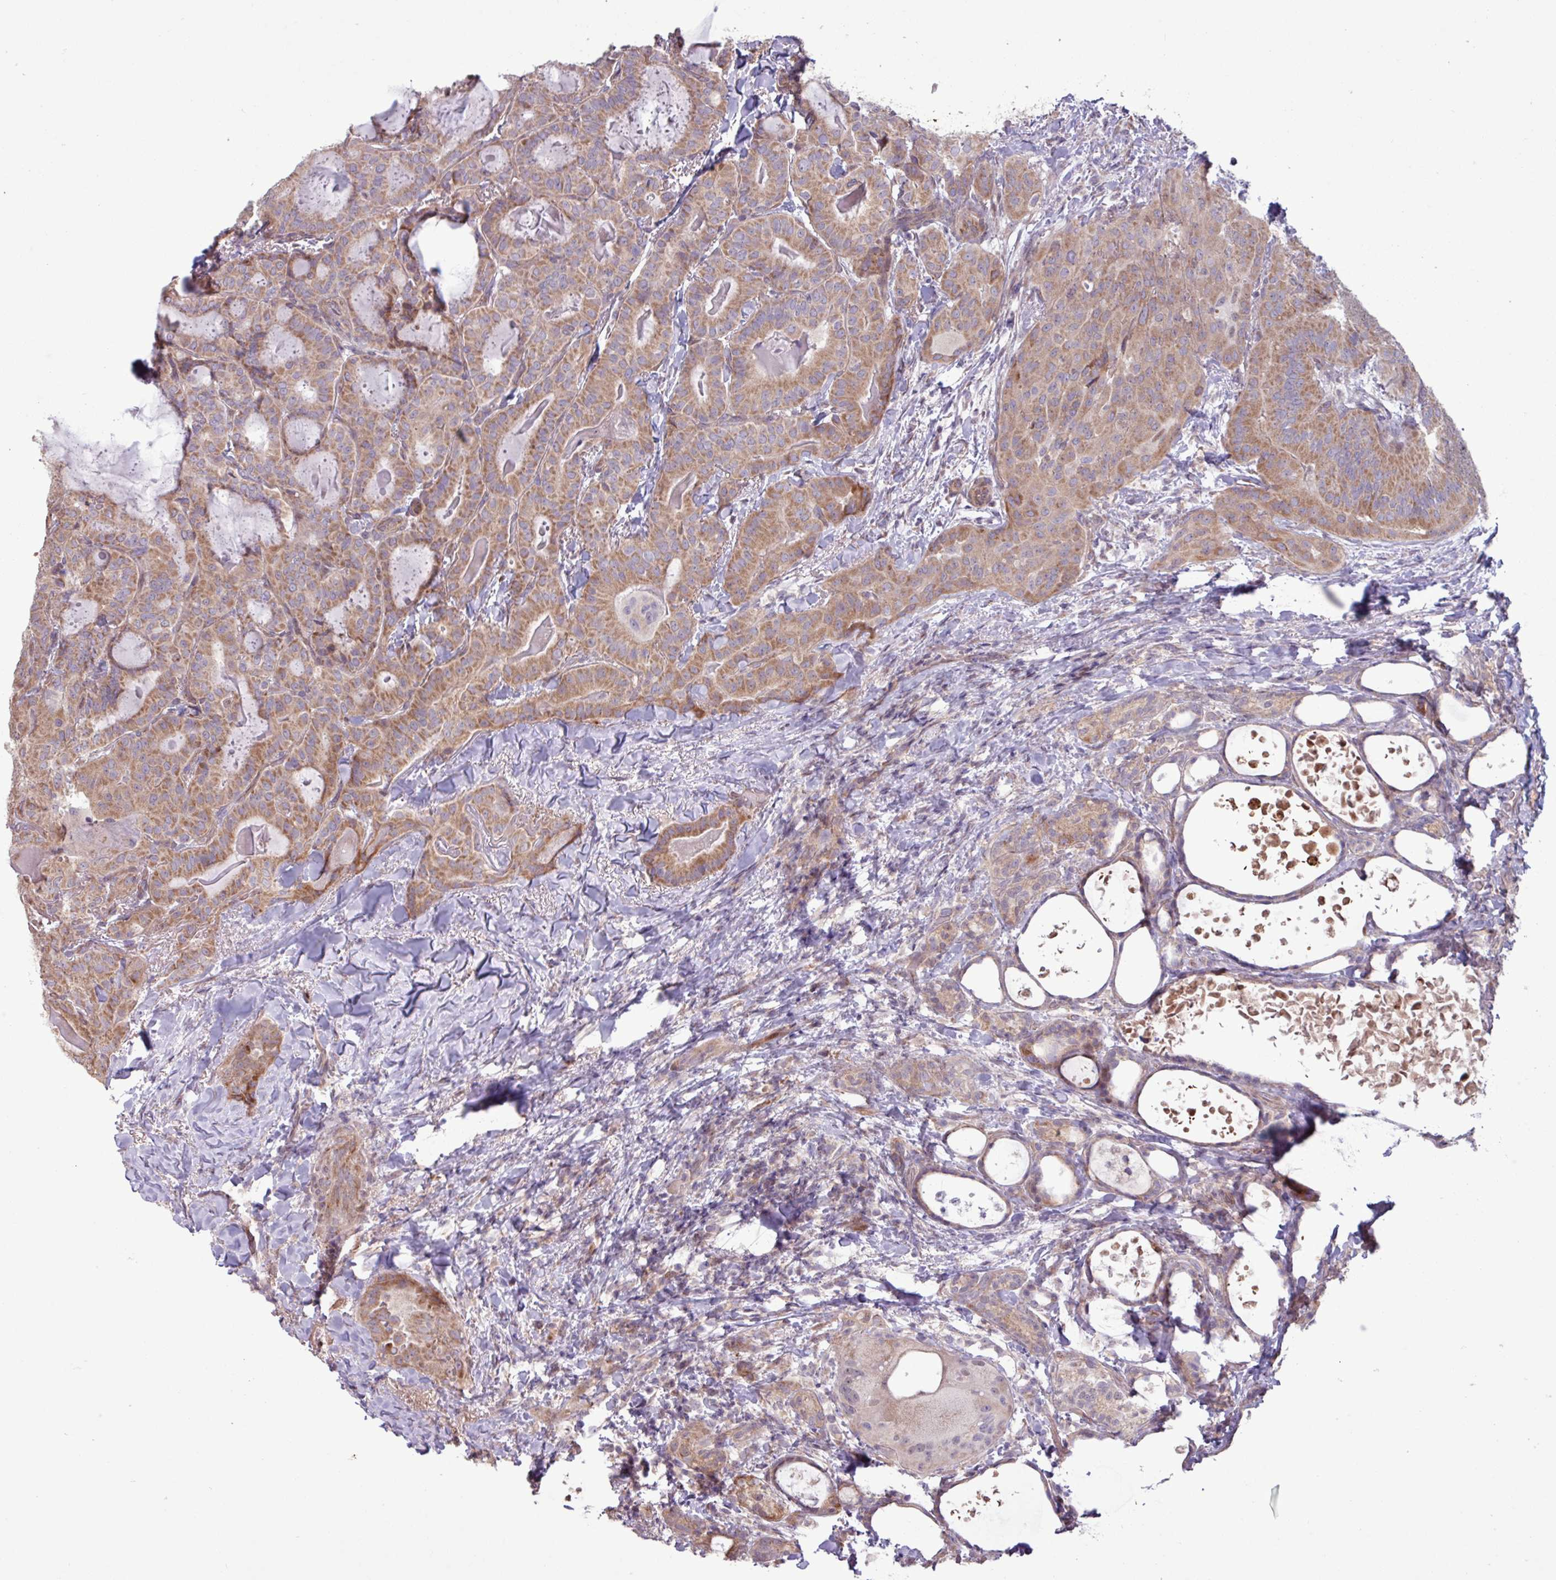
{"staining": {"intensity": "moderate", "quantity": ">75%", "location": "cytoplasmic/membranous"}, "tissue": "thyroid cancer", "cell_type": "Tumor cells", "image_type": "cancer", "snomed": [{"axis": "morphology", "description": "Papillary adenocarcinoma, NOS"}, {"axis": "topography", "description": "Thyroid gland"}], "caption": "Immunohistochemistry of thyroid papillary adenocarcinoma displays medium levels of moderate cytoplasmic/membranous expression in about >75% of tumor cells. (DAB (3,3'-diaminobenzidine) IHC, brown staining for protein, blue staining for nuclei).", "gene": "PDPR", "patient": {"sex": "female", "age": 68}}